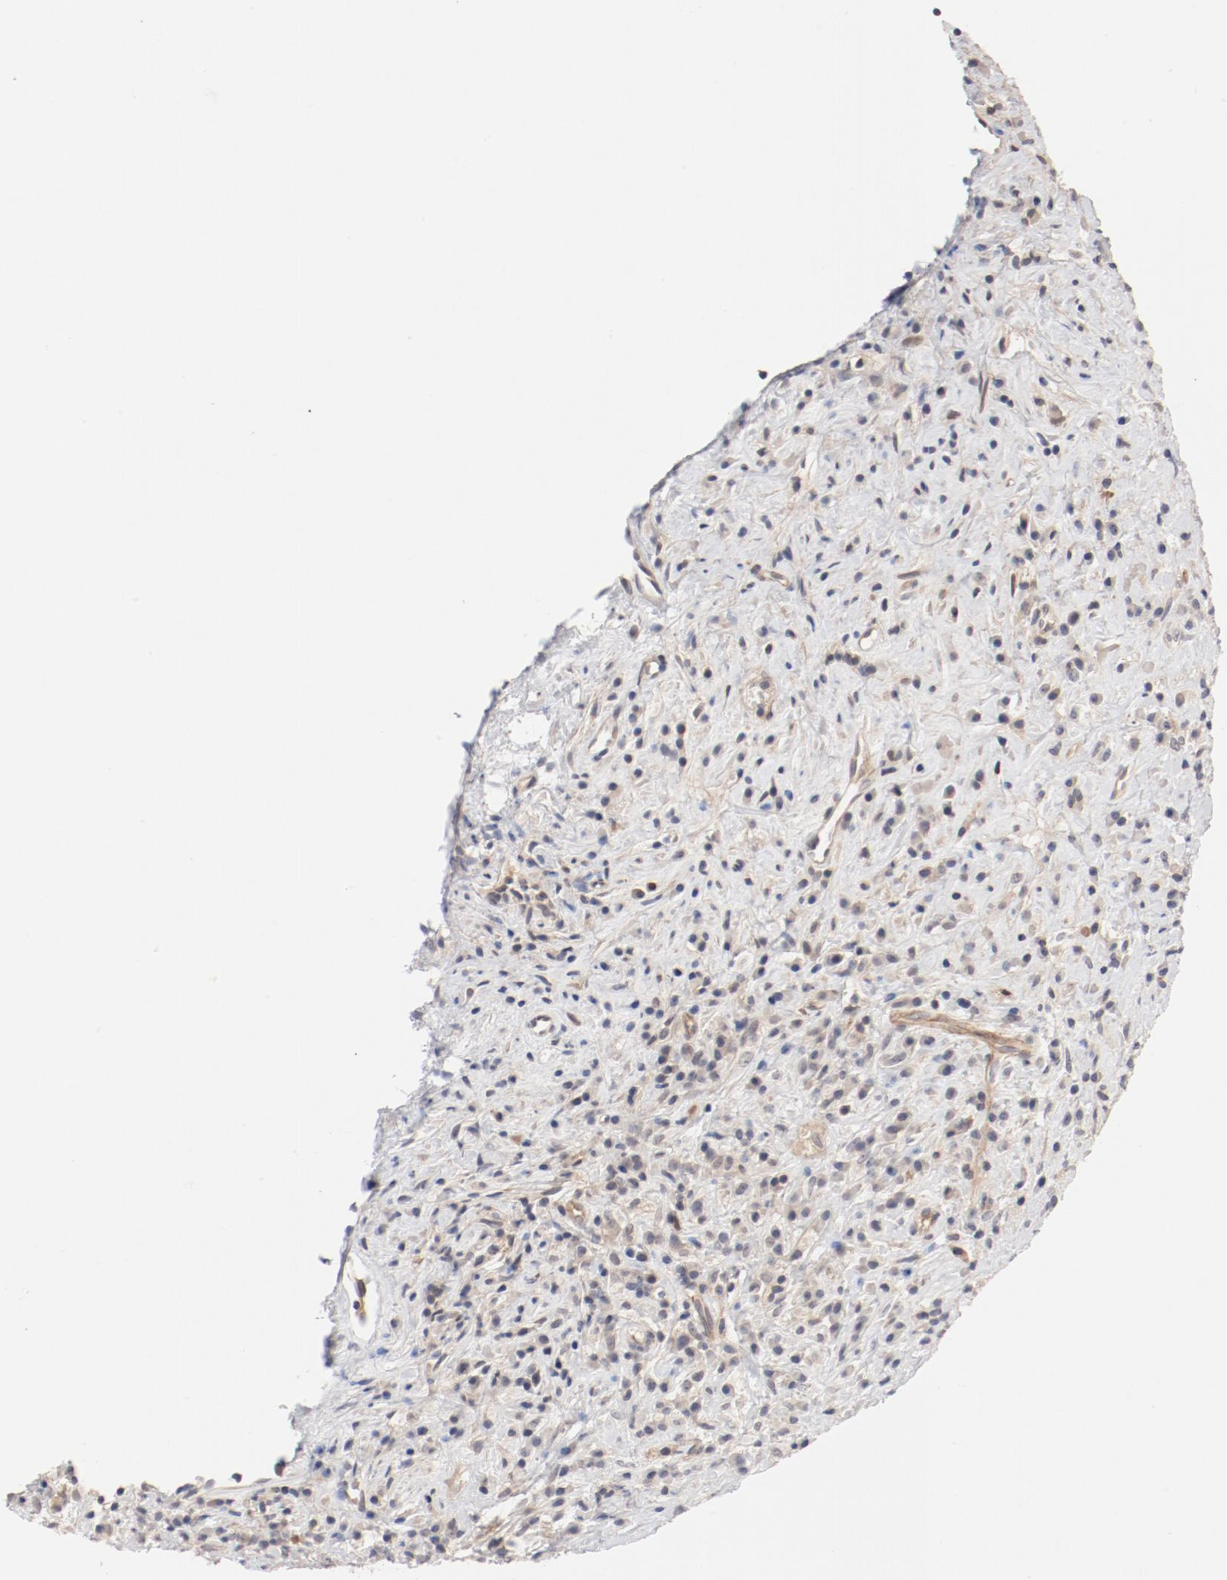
{"staining": {"intensity": "weak", "quantity": "<25%", "location": "cytoplasmic/membranous"}, "tissue": "lymphoma", "cell_type": "Tumor cells", "image_type": "cancer", "snomed": [{"axis": "morphology", "description": "Hodgkin's disease, NOS"}, {"axis": "topography", "description": "Lymph node"}], "caption": "Tumor cells are negative for brown protein staining in lymphoma.", "gene": "ZNF267", "patient": {"sex": "female", "age": 25}}